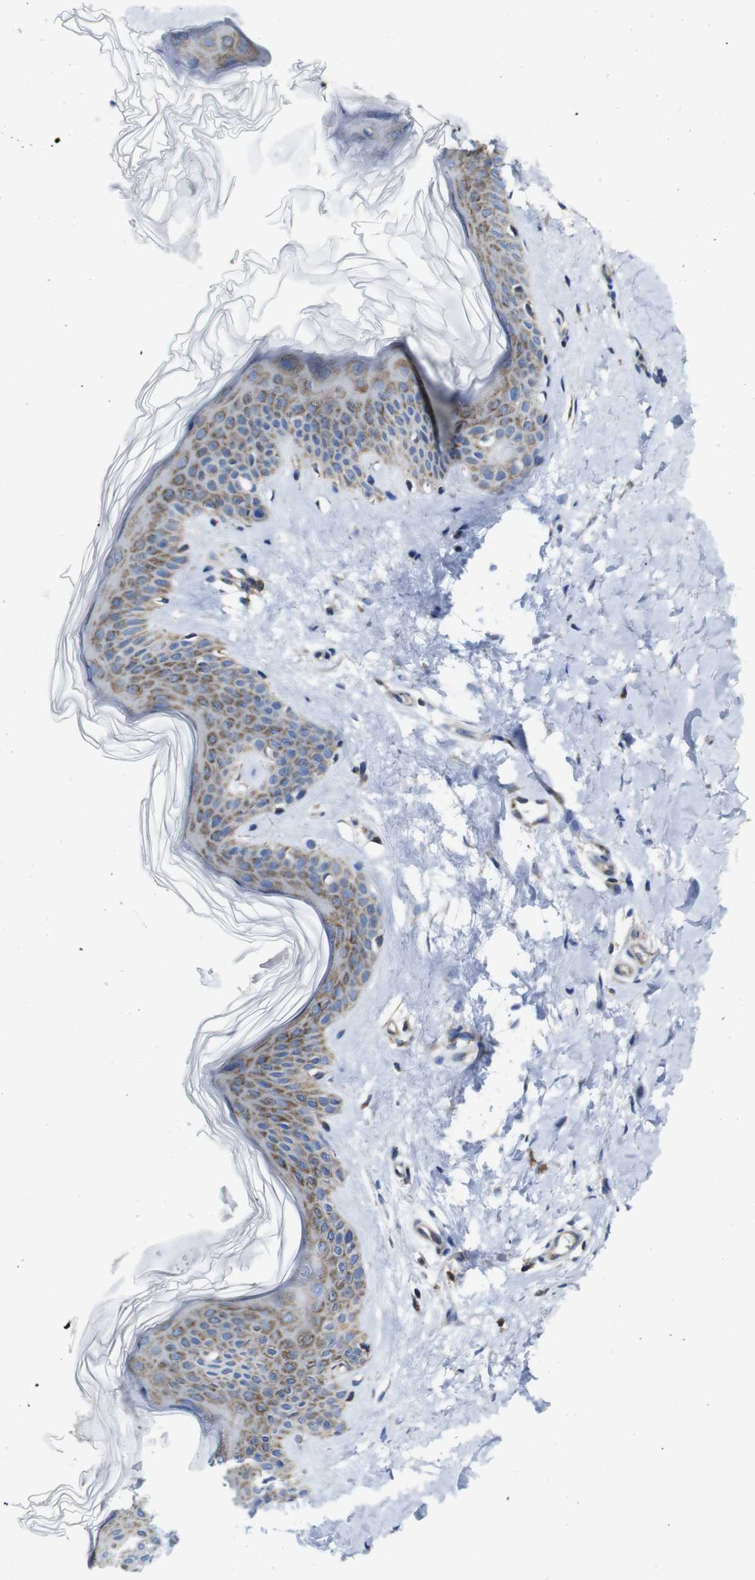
{"staining": {"intensity": "moderate", "quantity": ">75%", "location": "cytoplasmic/membranous"}, "tissue": "skin", "cell_type": "Fibroblasts", "image_type": "normal", "snomed": [{"axis": "morphology", "description": "Normal tissue, NOS"}, {"axis": "topography", "description": "Skin"}], "caption": "Skin stained with a brown dye reveals moderate cytoplasmic/membranous positive staining in approximately >75% of fibroblasts.", "gene": "PDCD1LG2", "patient": {"sex": "female", "age": 41}}